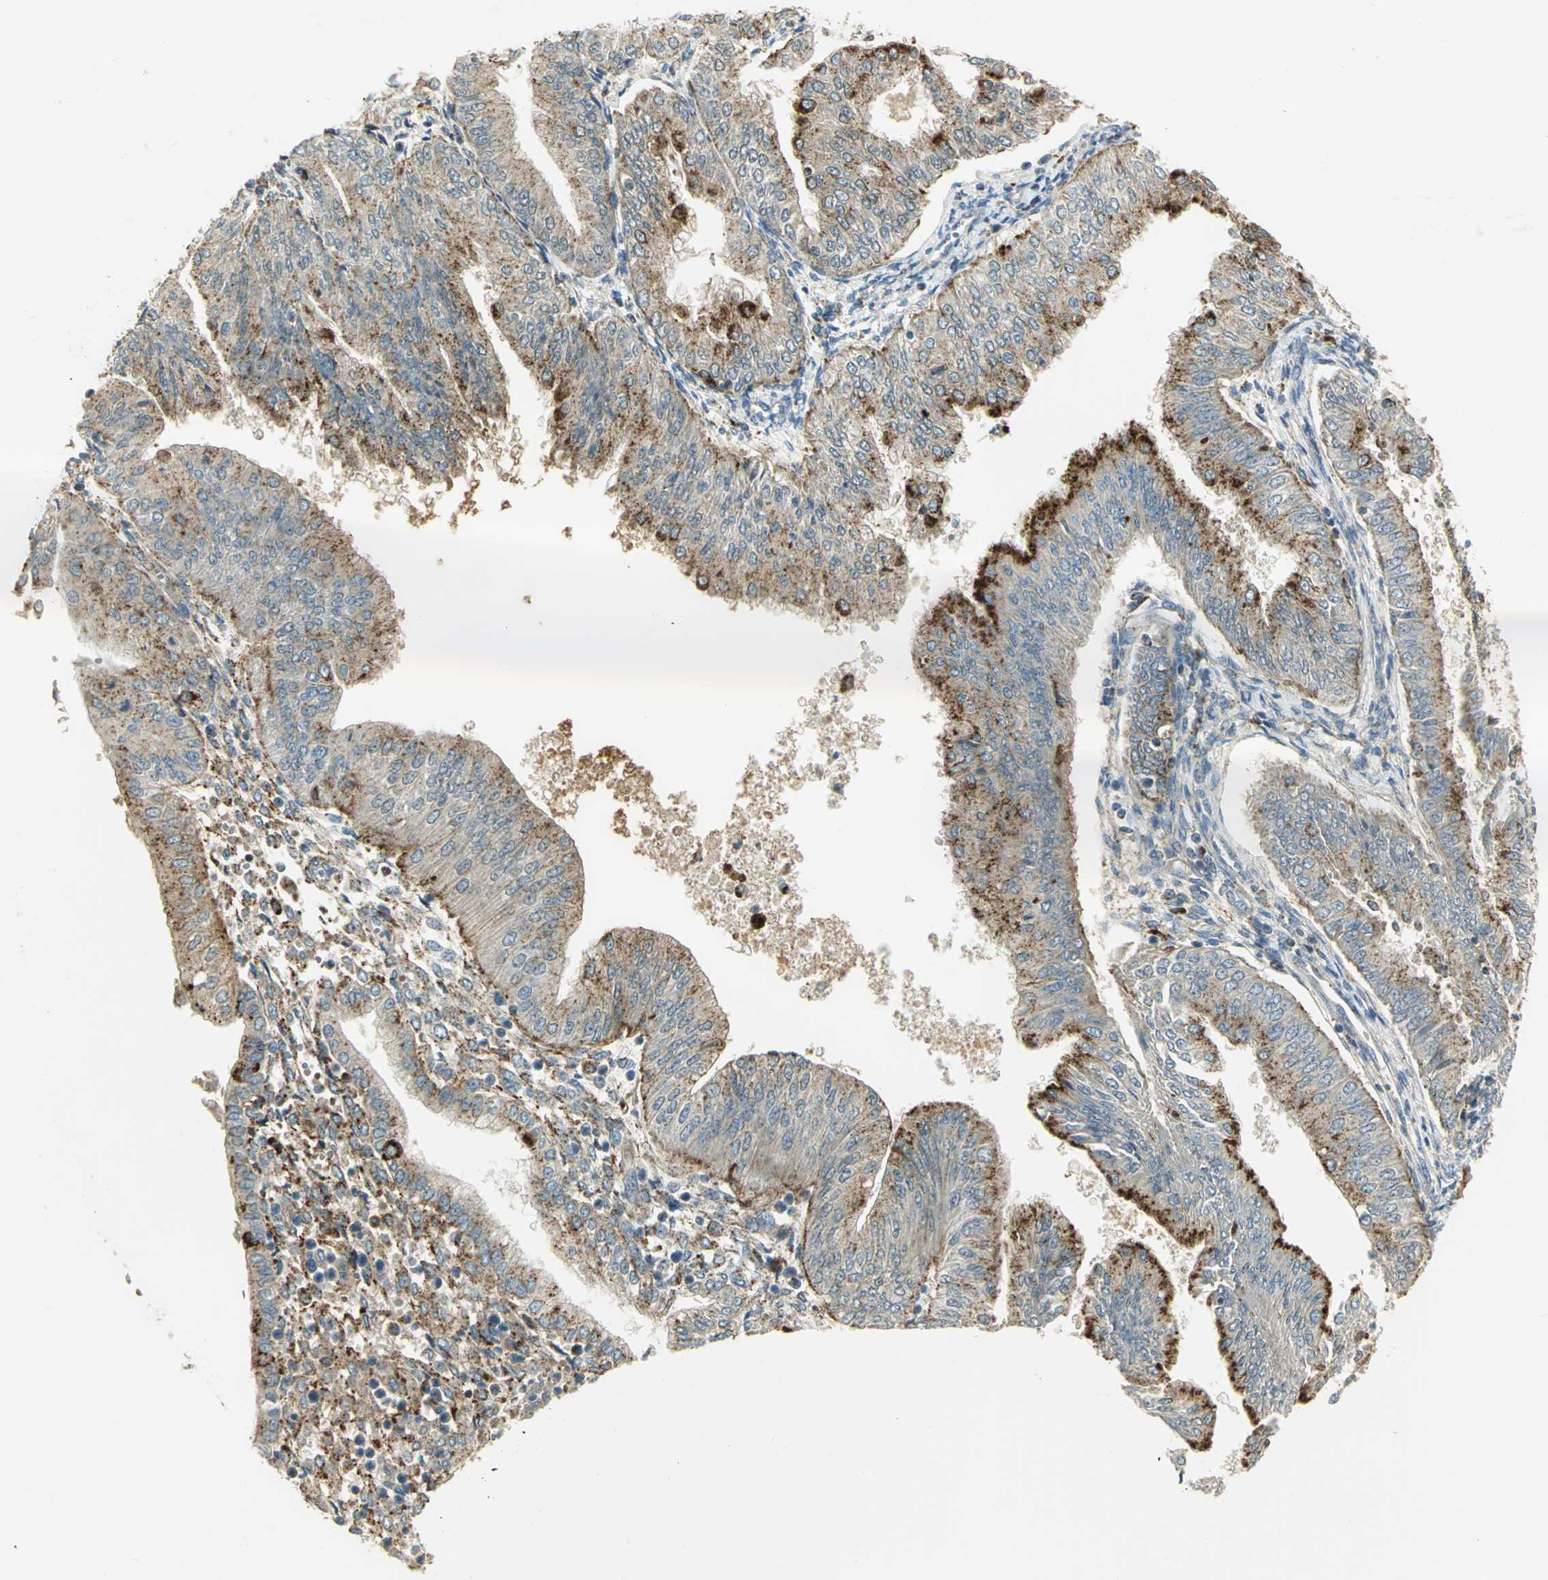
{"staining": {"intensity": "strong", "quantity": "25%-75%", "location": "cytoplasmic/membranous"}, "tissue": "endometrial cancer", "cell_type": "Tumor cells", "image_type": "cancer", "snomed": [{"axis": "morphology", "description": "Adenocarcinoma, NOS"}, {"axis": "topography", "description": "Endometrium"}], "caption": "IHC histopathology image of endometrial cancer stained for a protein (brown), which demonstrates high levels of strong cytoplasmic/membranous staining in approximately 25%-75% of tumor cells.", "gene": "ARSA", "patient": {"sex": "female", "age": 53}}